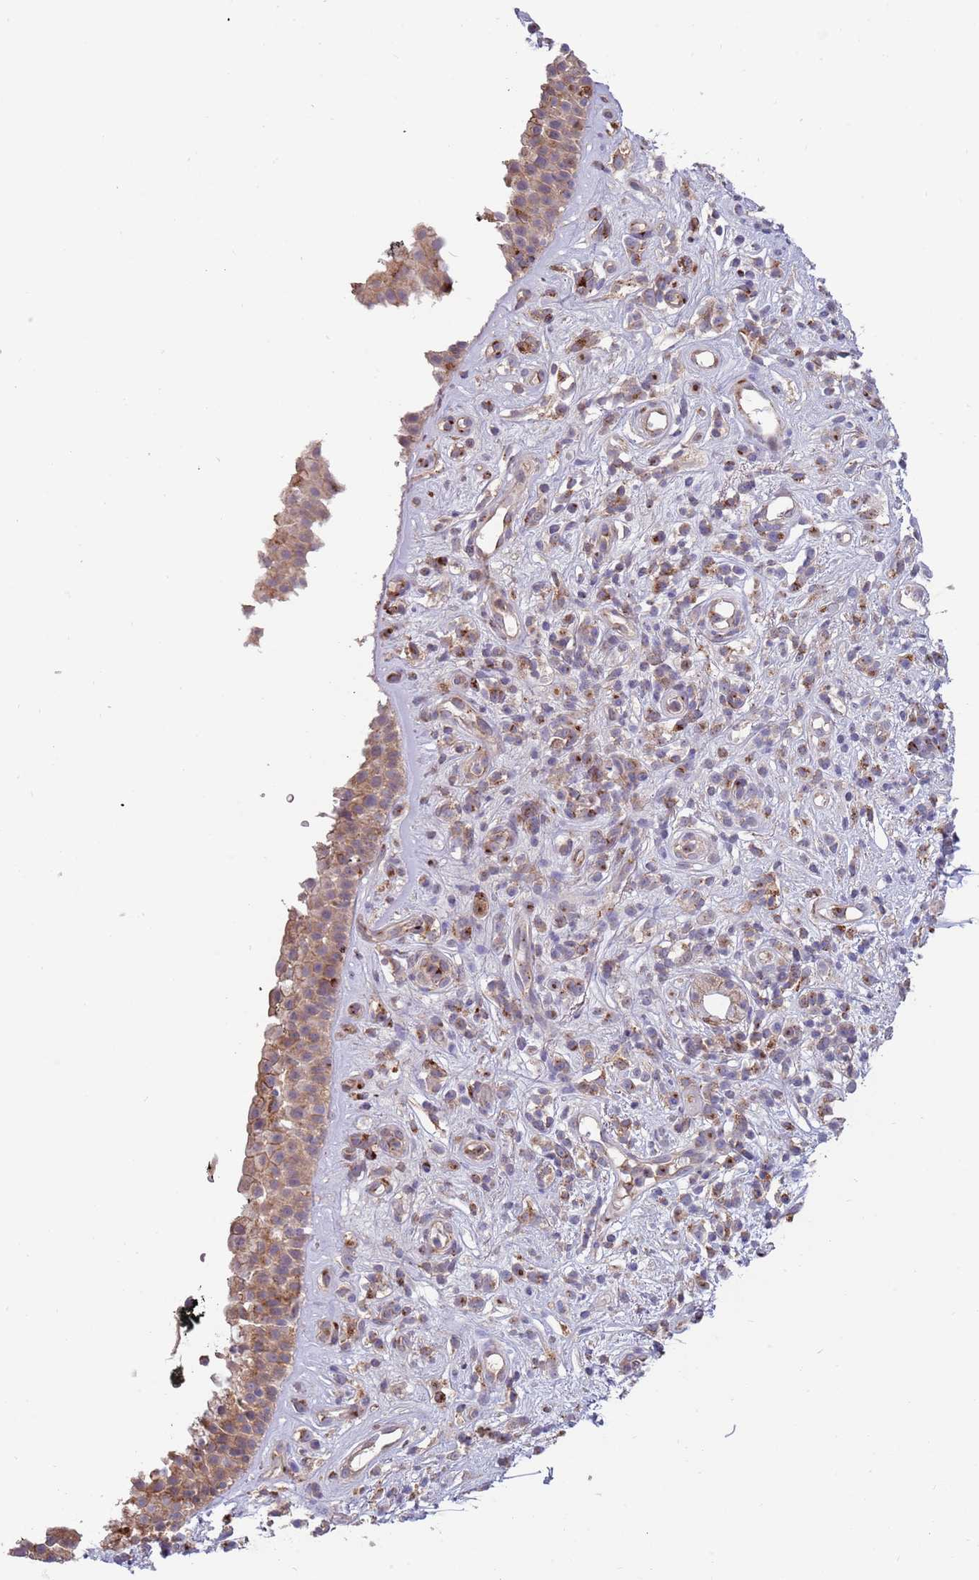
{"staining": {"intensity": "moderate", "quantity": ">75%", "location": "cytoplasmic/membranous"}, "tissue": "nasopharynx", "cell_type": "Respiratory epithelial cells", "image_type": "normal", "snomed": [{"axis": "morphology", "description": "Normal tissue, NOS"}, {"axis": "morphology", "description": "Squamous cell carcinoma, NOS"}, {"axis": "topography", "description": "Nasopharynx"}, {"axis": "topography", "description": "Head-Neck"}], "caption": "Protein staining demonstrates moderate cytoplasmic/membranous staining in approximately >75% of respiratory epithelial cells in unremarkable nasopharynx.", "gene": "BTBD7", "patient": {"sex": "male", "age": 85}}